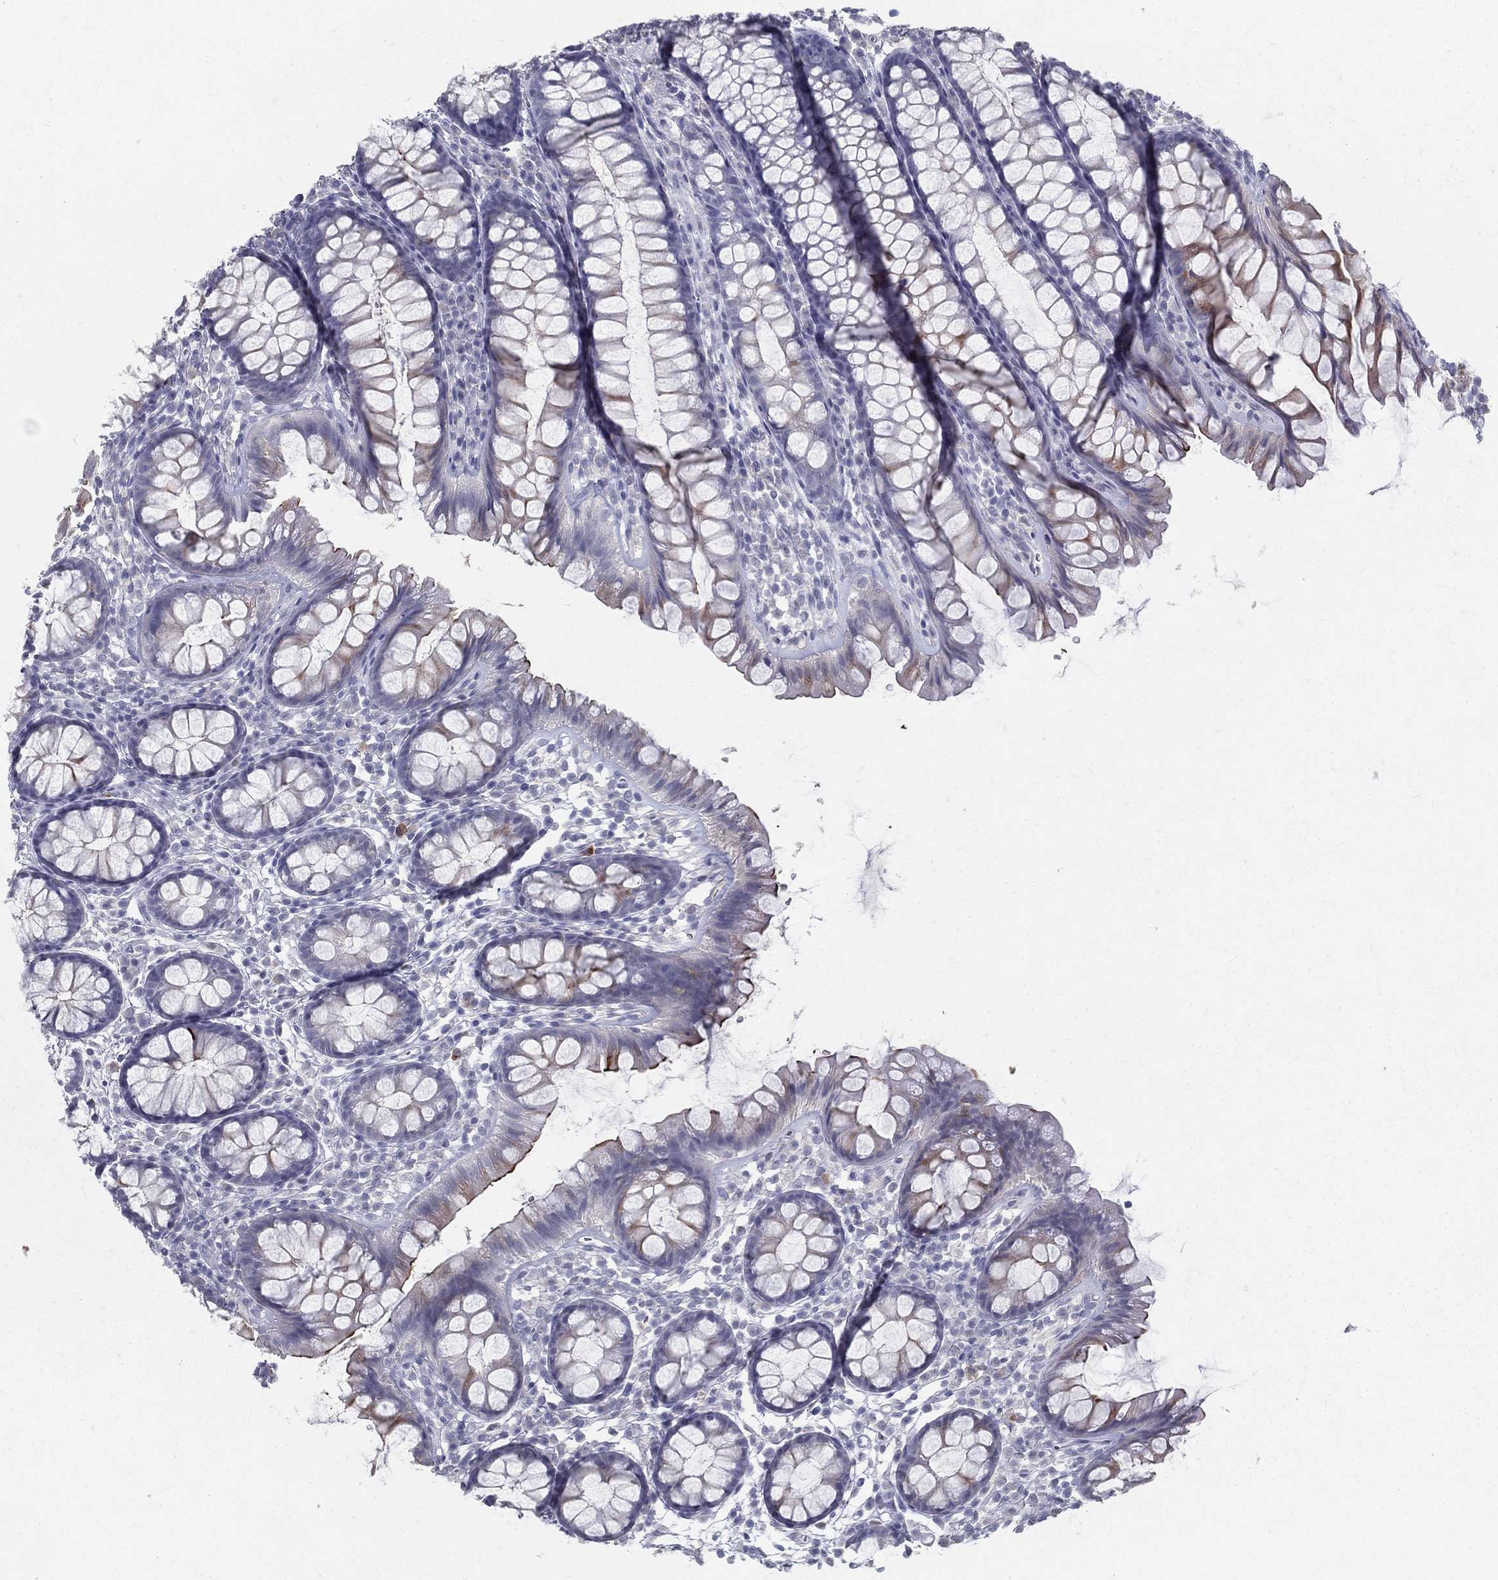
{"staining": {"intensity": "negative", "quantity": "none", "location": "none"}, "tissue": "colon", "cell_type": "Endothelial cells", "image_type": "normal", "snomed": [{"axis": "morphology", "description": "Normal tissue, NOS"}, {"axis": "topography", "description": "Colon"}], "caption": "Endothelial cells are negative for protein expression in normal human colon. (DAB (3,3'-diaminobenzidine) immunohistochemistry (IHC) visualized using brightfield microscopy, high magnification).", "gene": "ACE2", "patient": {"sex": "male", "age": 76}}